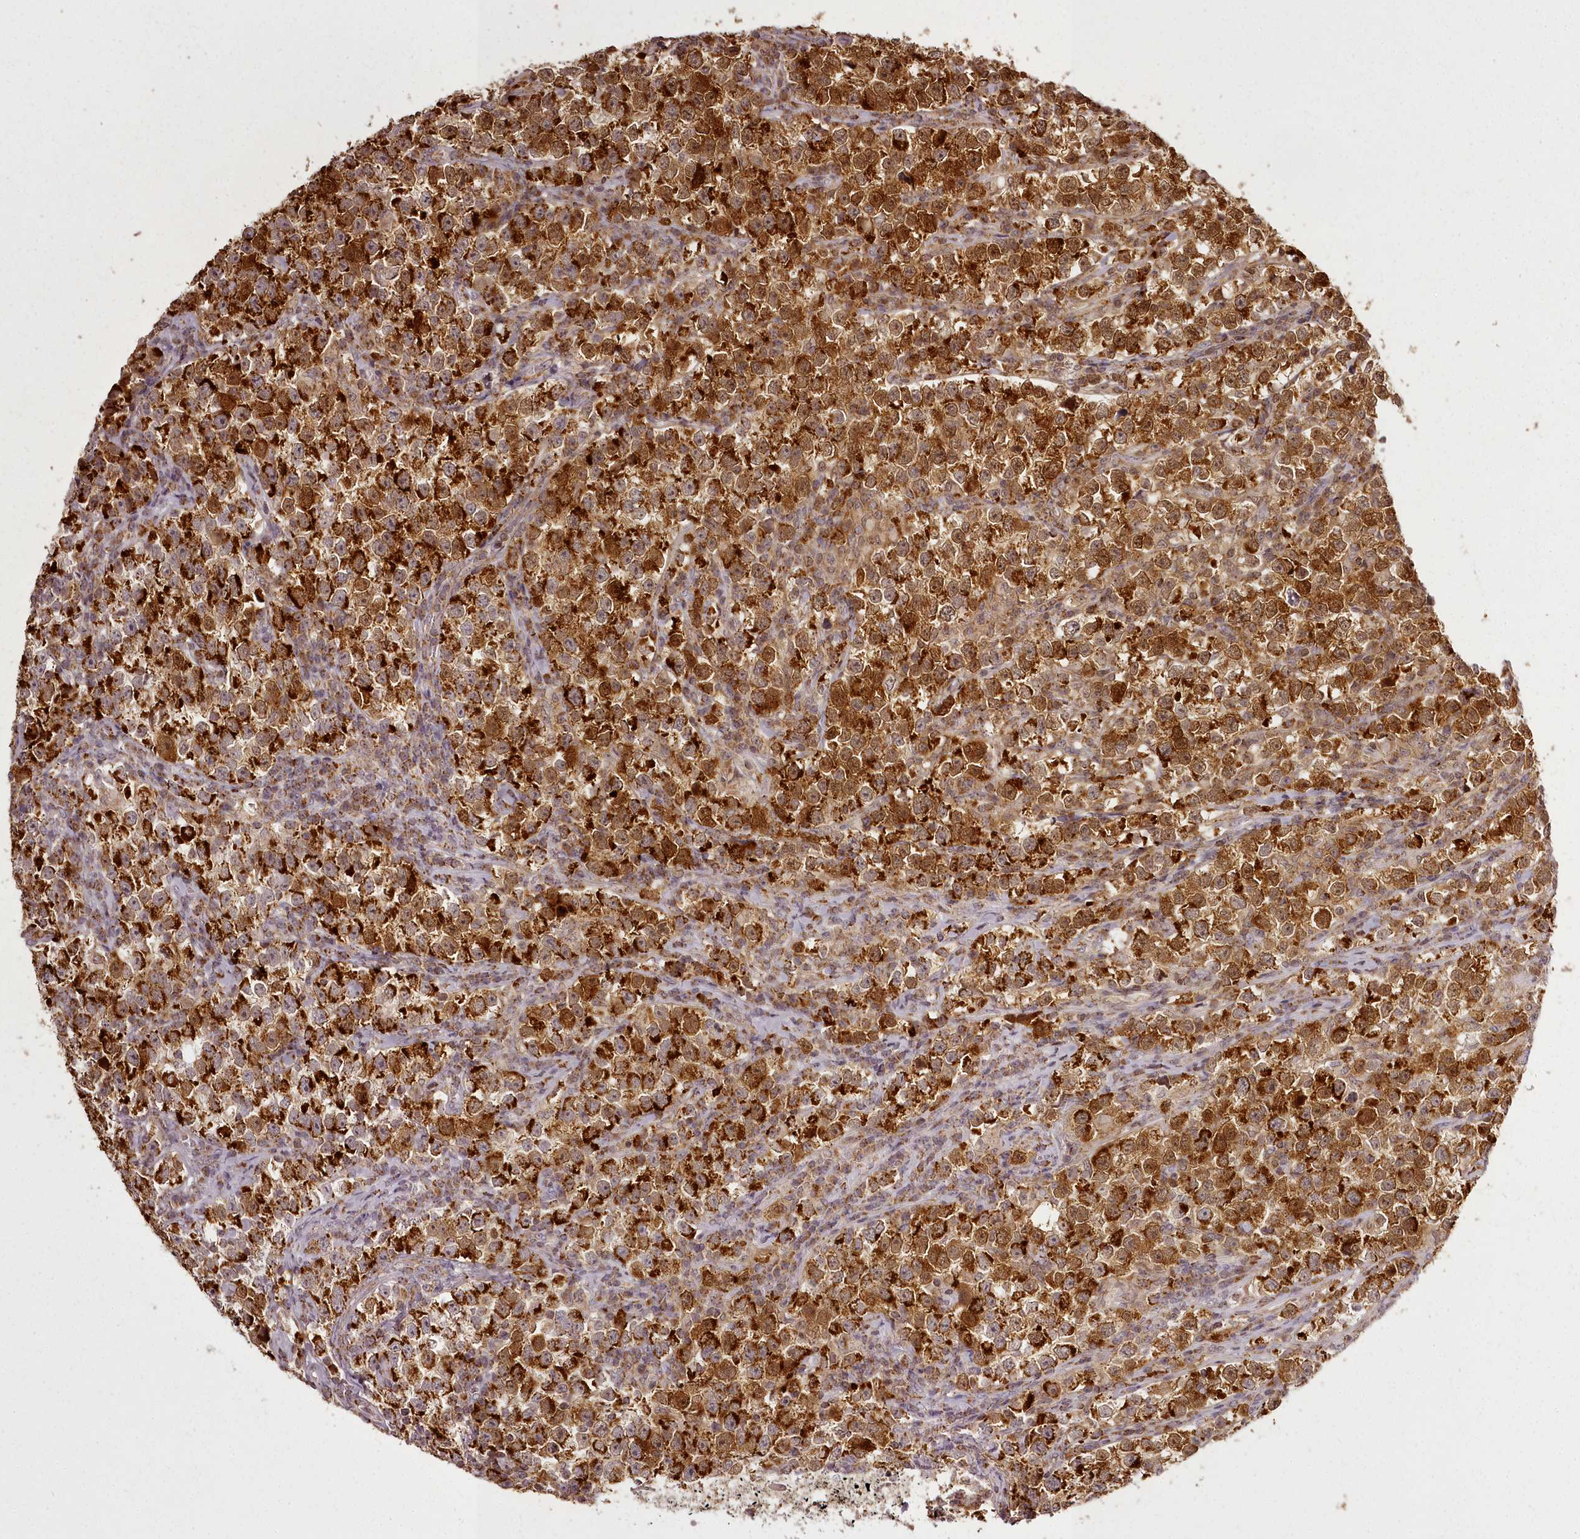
{"staining": {"intensity": "strong", "quantity": ">75%", "location": "cytoplasmic/membranous,nuclear"}, "tissue": "testis cancer", "cell_type": "Tumor cells", "image_type": "cancer", "snomed": [{"axis": "morphology", "description": "Normal tissue, NOS"}, {"axis": "morphology", "description": "Seminoma, NOS"}, {"axis": "topography", "description": "Testis"}], "caption": "Tumor cells display high levels of strong cytoplasmic/membranous and nuclear staining in approximately >75% of cells in human testis seminoma. The staining was performed using DAB (3,3'-diaminobenzidine) to visualize the protein expression in brown, while the nuclei were stained in blue with hematoxylin (Magnification: 20x).", "gene": "CHCHD2", "patient": {"sex": "male", "age": 43}}